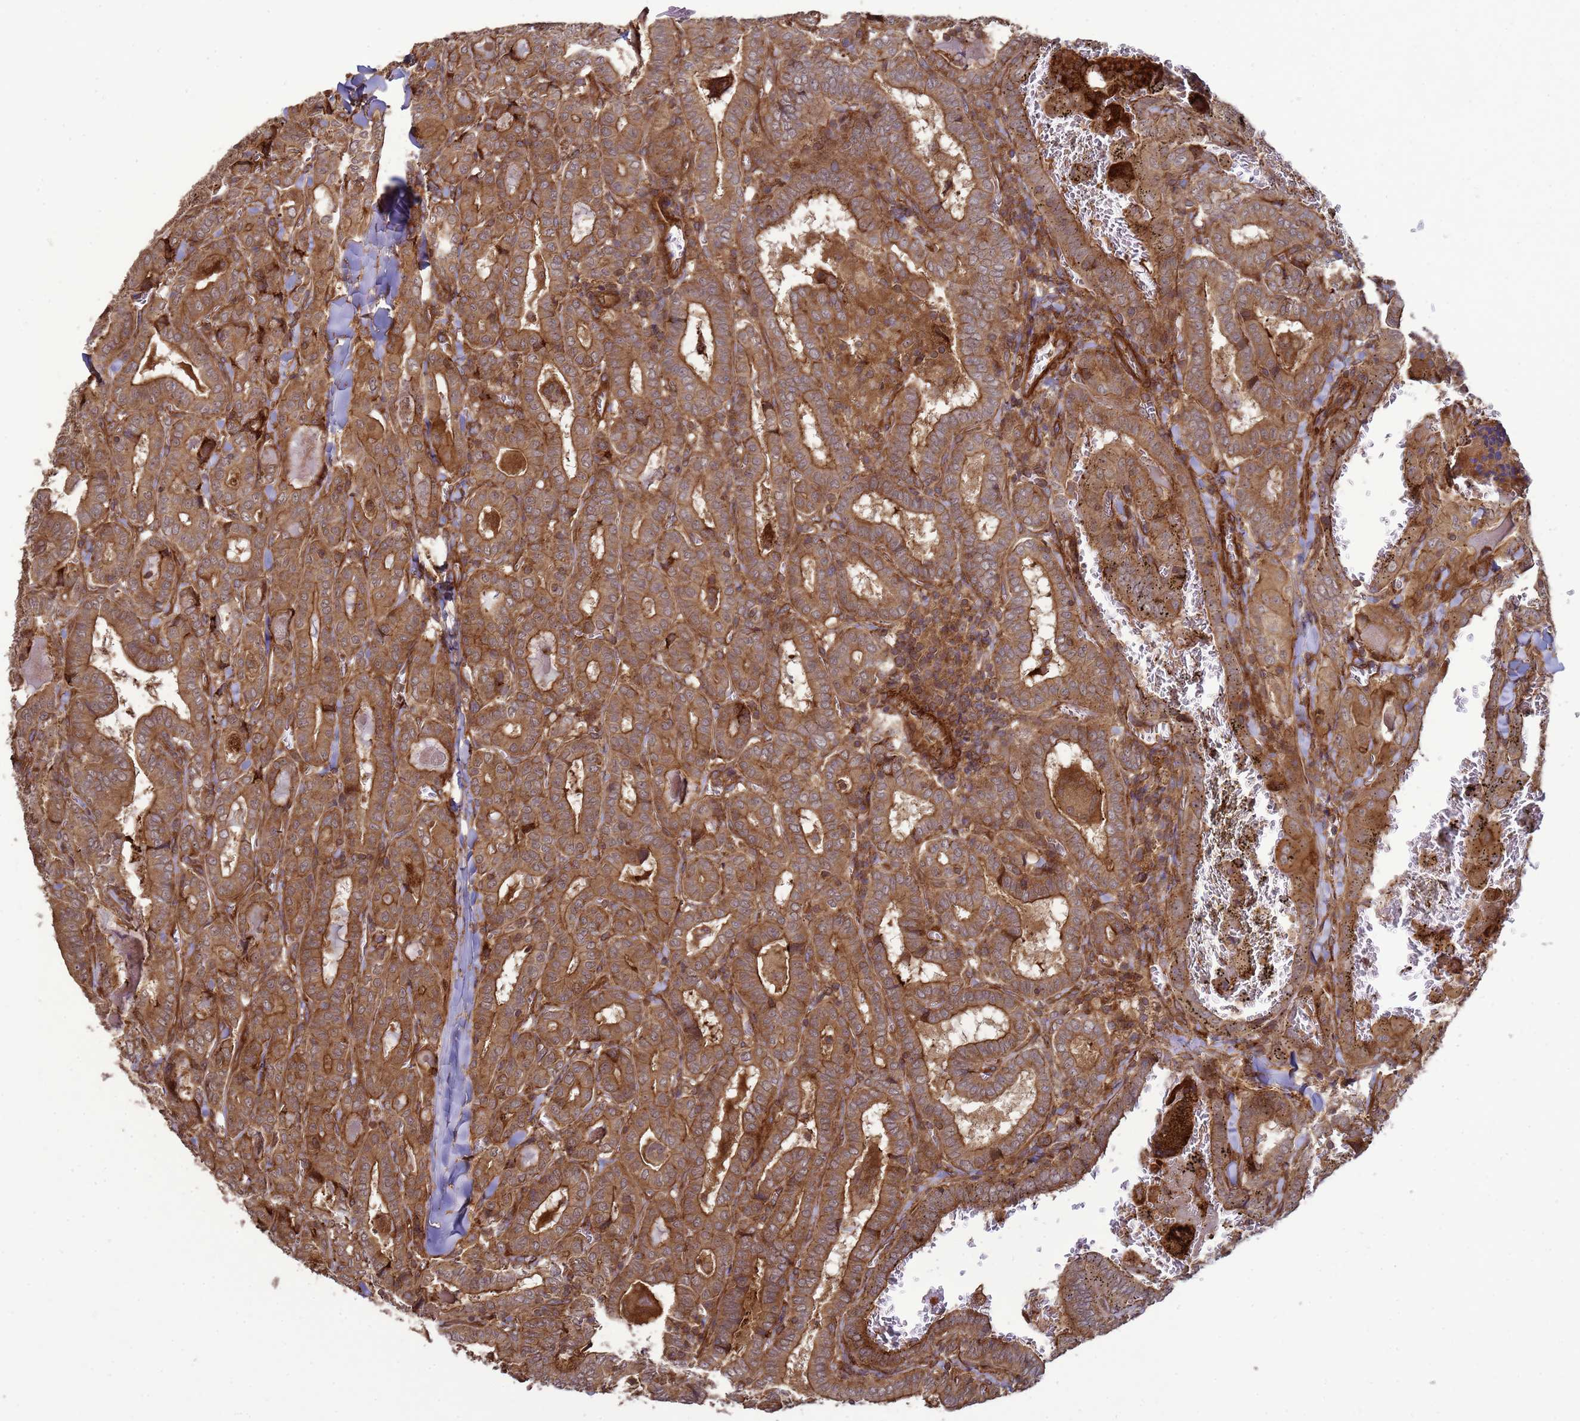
{"staining": {"intensity": "strong", "quantity": ">75%", "location": "cytoplasmic/membranous"}, "tissue": "thyroid cancer", "cell_type": "Tumor cells", "image_type": "cancer", "snomed": [{"axis": "morphology", "description": "Papillary adenocarcinoma, NOS"}, {"axis": "topography", "description": "Thyroid gland"}], "caption": "Immunohistochemistry (DAB (3,3'-diaminobenzidine)) staining of thyroid cancer (papillary adenocarcinoma) shows strong cytoplasmic/membranous protein expression in about >75% of tumor cells. The staining was performed using DAB (3,3'-diaminobenzidine), with brown indicating positive protein expression. Nuclei are stained blue with hematoxylin.", "gene": "CNOT1", "patient": {"sex": "female", "age": 72}}